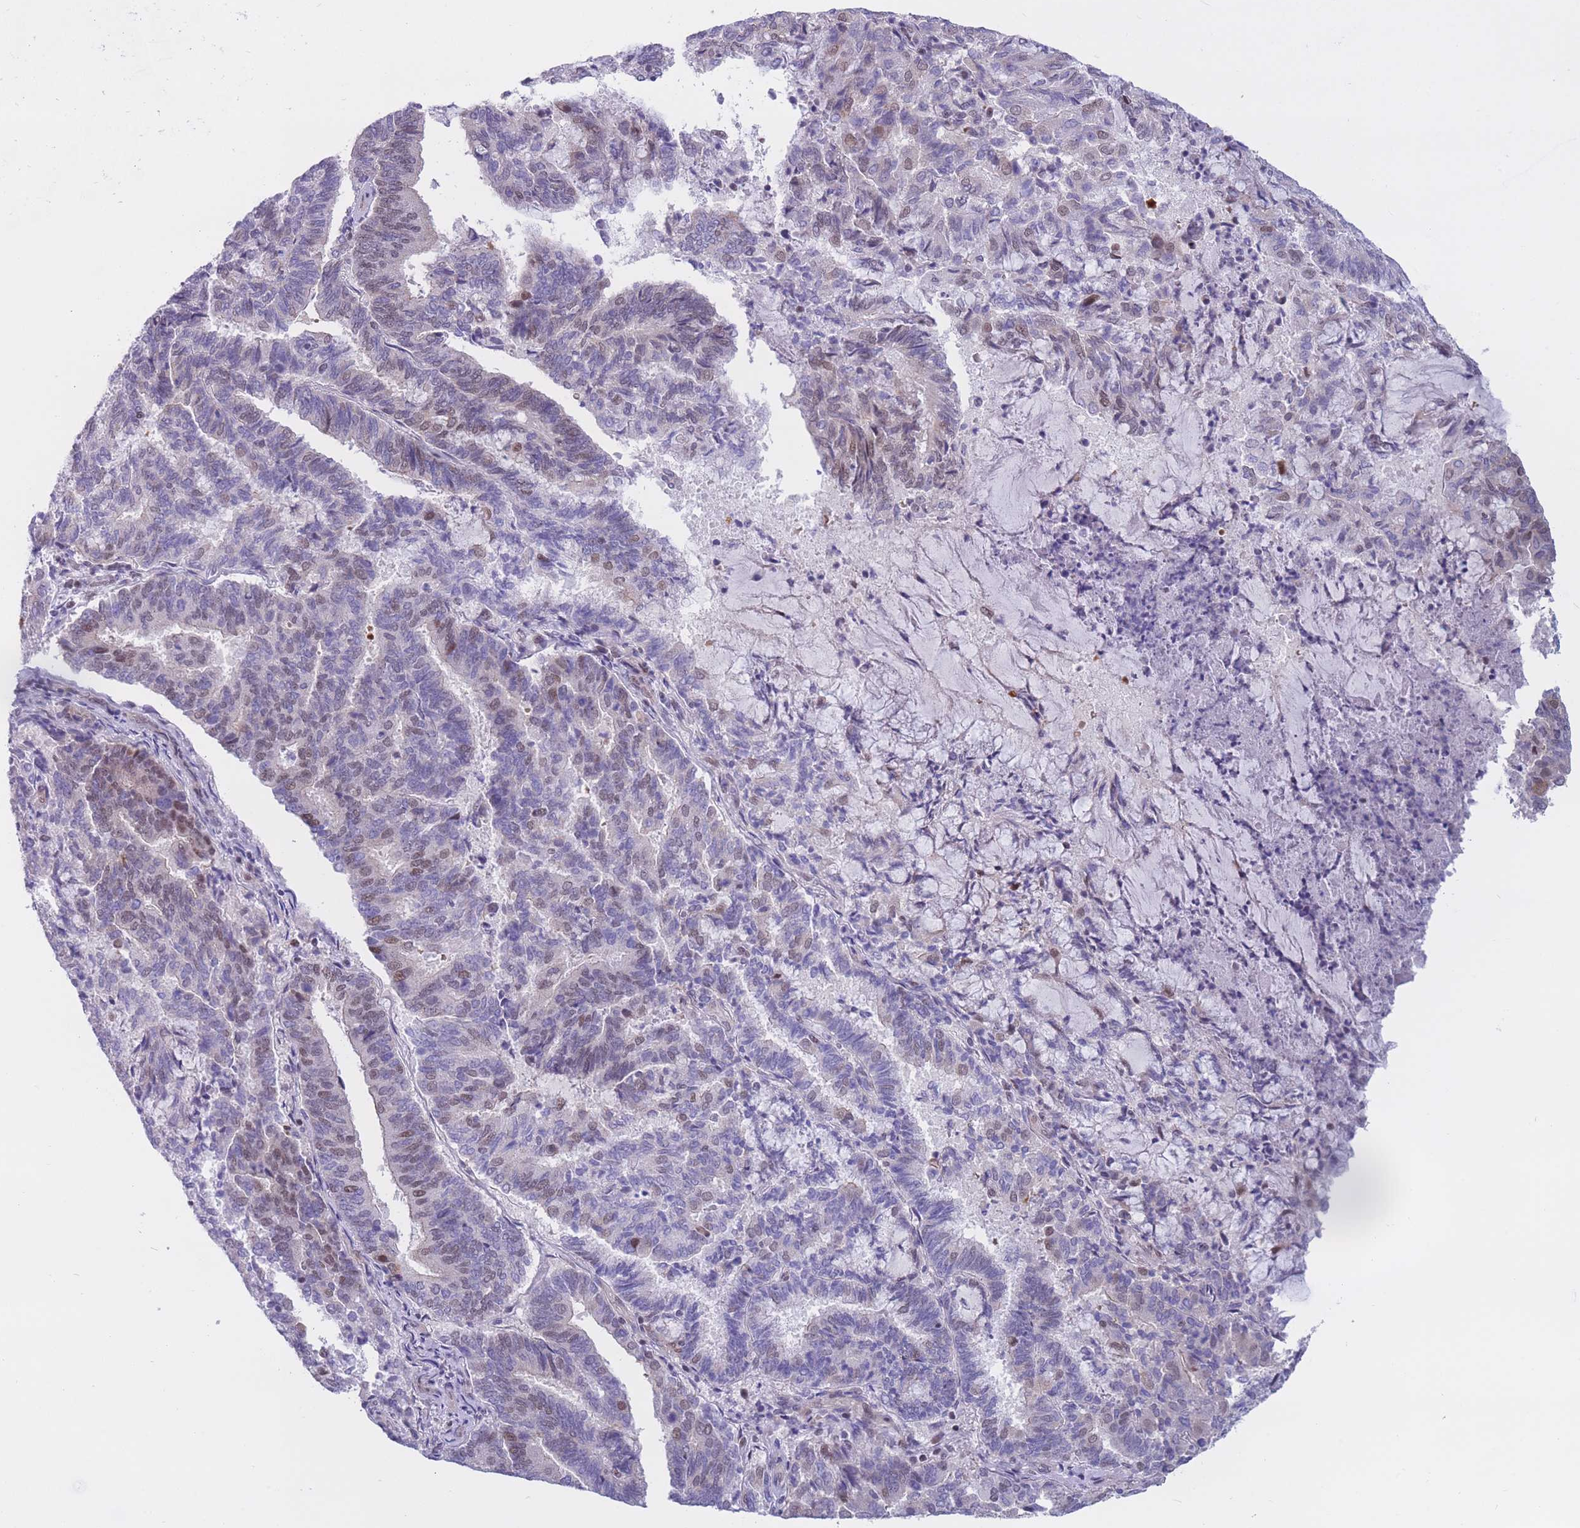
{"staining": {"intensity": "negative", "quantity": "none", "location": "none"}, "tissue": "endometrial cancer", "cell_type": "Tumor cells", "image_type": "cancer", "snomed": [{"axis": "morphology", "description": "Adenocarcinoma, NOS"}, {"axis": "topography", "description": "Endometrium"}], "caption": "Tumor cells show no significant expression in endometrial adenocarcinoma.", "gene": "BCL9L", "patient": {"sex": "female", "age": 80}}